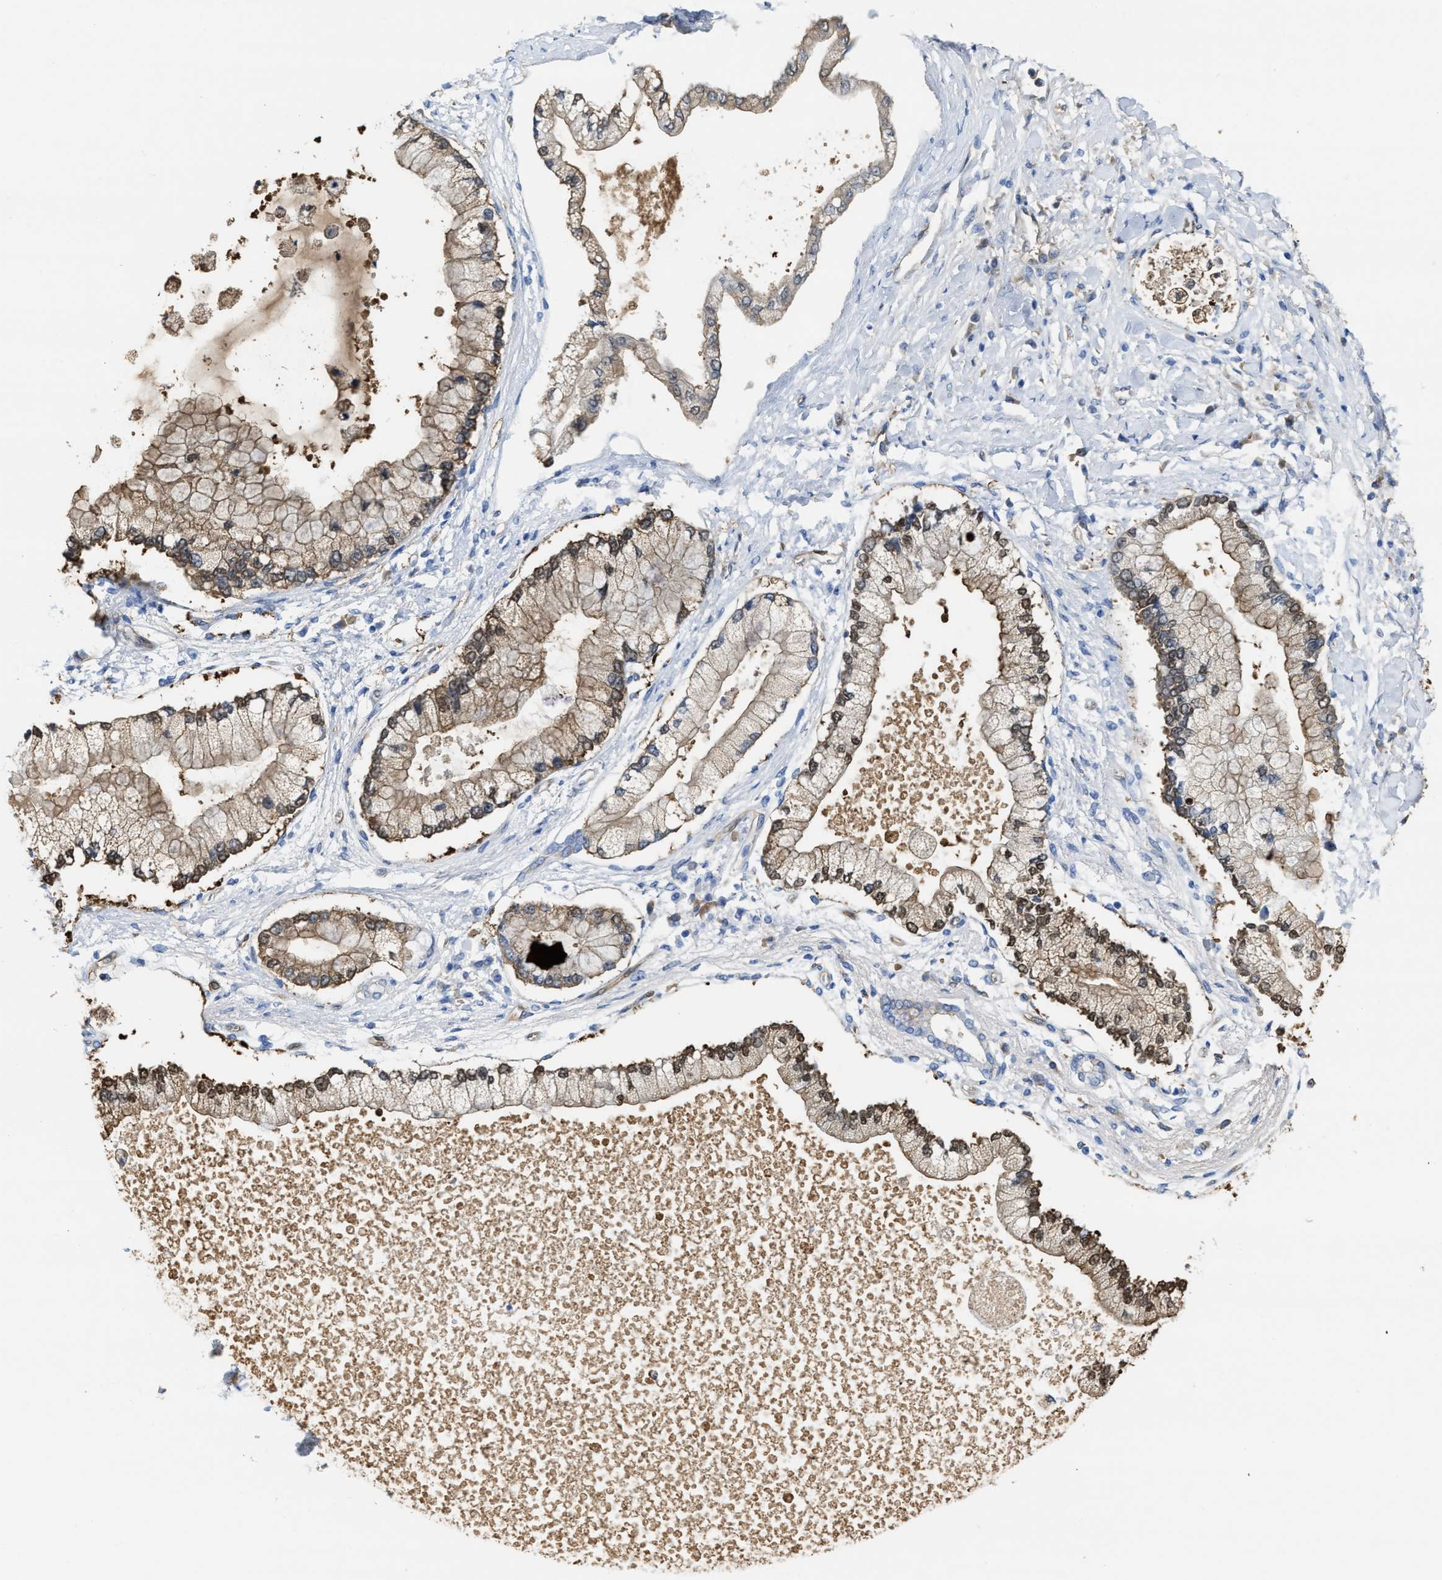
{"staining": {"intensity": "moderate", "quantity": ">75%", "location": "cytoplasmic/membranous,nuclear"}, "tissue": "liver cancer", "cell_type": "Tumor cells", "image_type": "cancer", "snomed": [{"axis": "morphology", "description": "Cholangiocarcinoma"}, {"axis": "topography", "description": "Liver"}], "caption": "IHC micrograph of human liver cholangiocarcinoma stained for a protein (brown), which shows medium levels of moderate cytoplasmic/membranous and nuclear staining in approximately >75% of tumor cells.", "gene": "ASS1", "patient": {"sex": "male", "age": 50}}